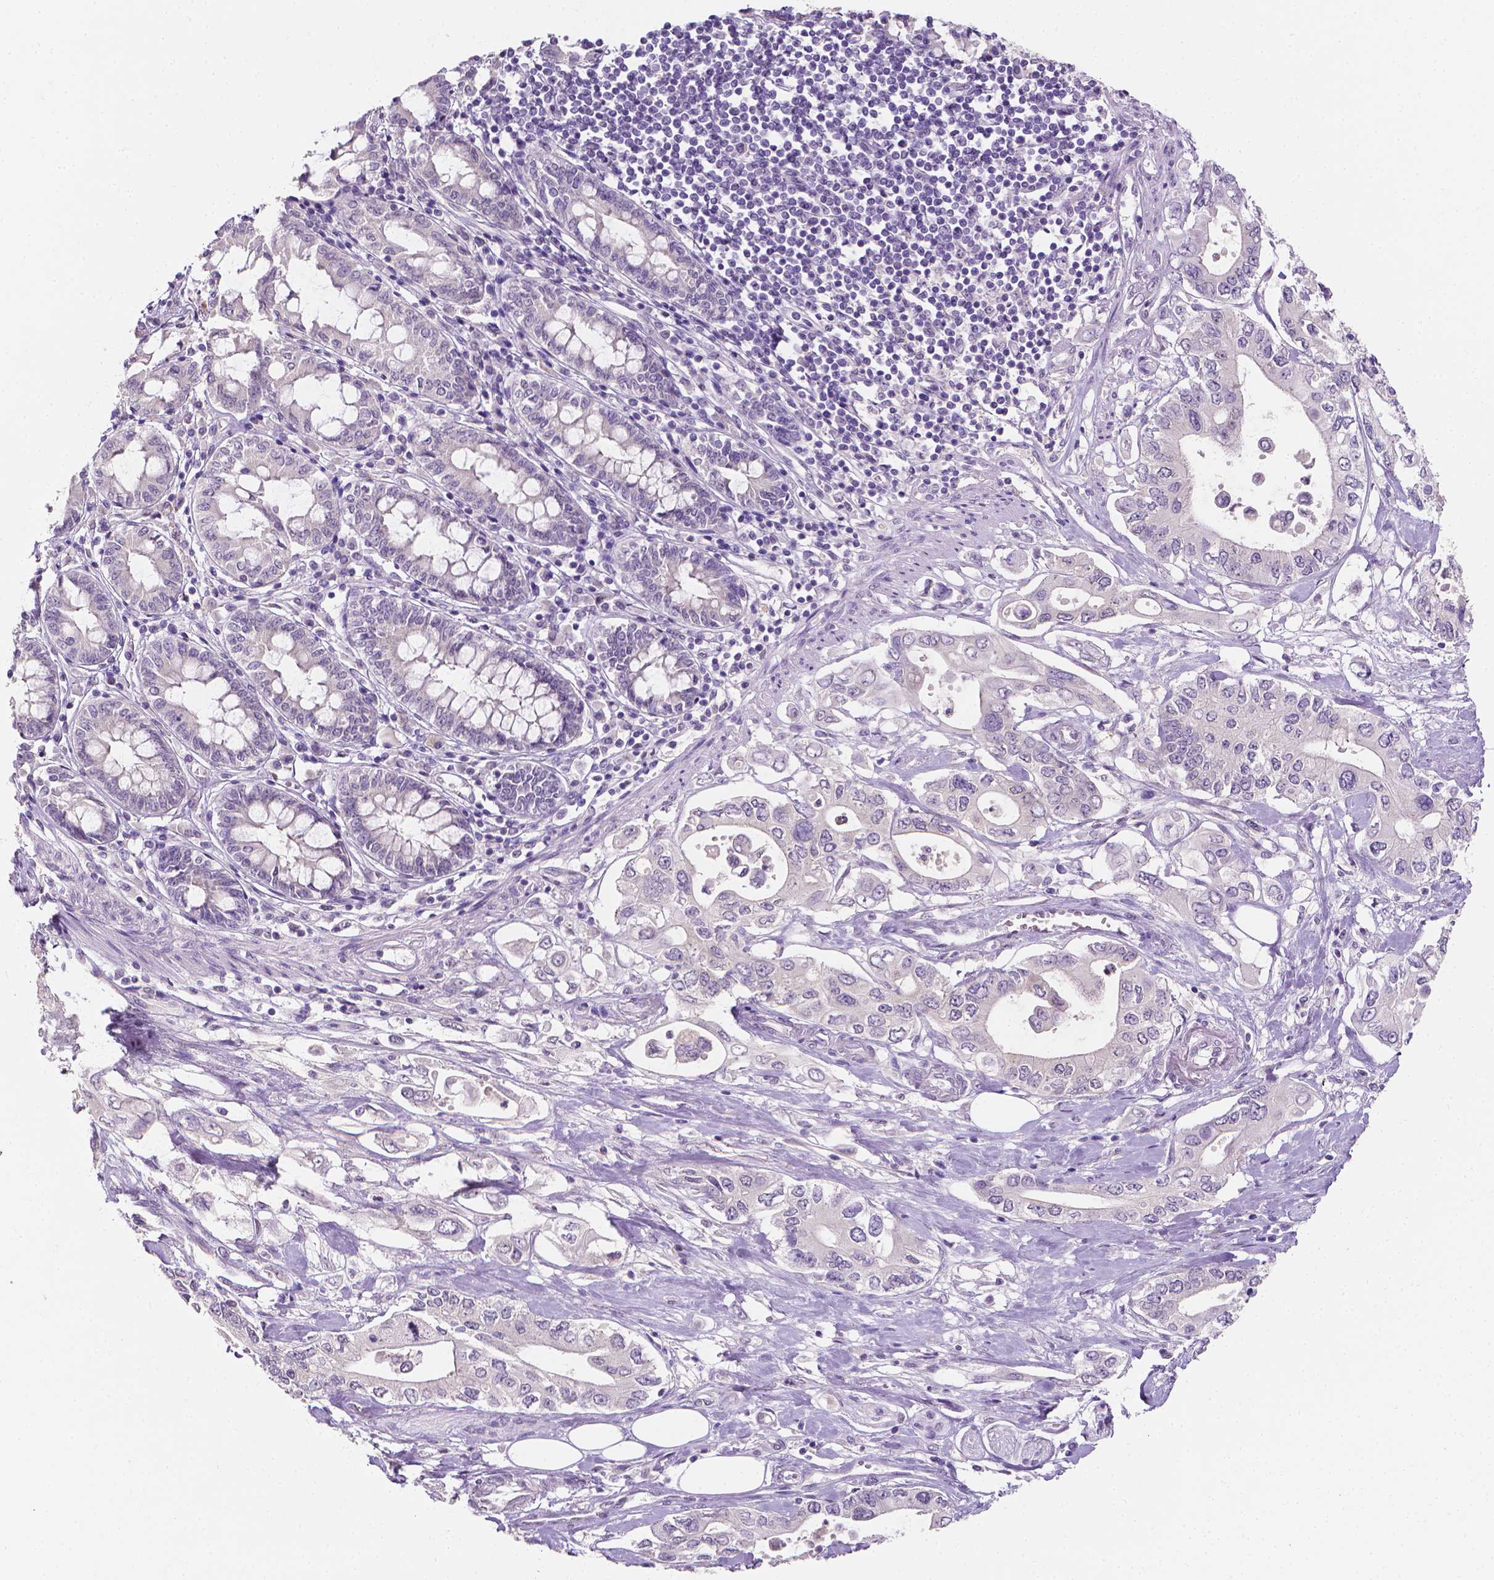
{"staining": {"intensity": "negative", "quantity": "none", "location": "none"}, "tissue": "pancreatic cancer", "cell_type": "Tumor cells", "image_type": "cancer", "snomed": [{"axis": "morphology", "description": "Adenocarcinoma, NOS"}, {"axis": "topography", "description": "Pancreas"}], "caption": "A high-resolution micrograph shows immunohistochemistry staining of pancreatic cancer (adenocarcinoma), which shows no significant positivity in tumor cells.", "gene": "FASN", "patient": {"sex": "female", "age": 63}}